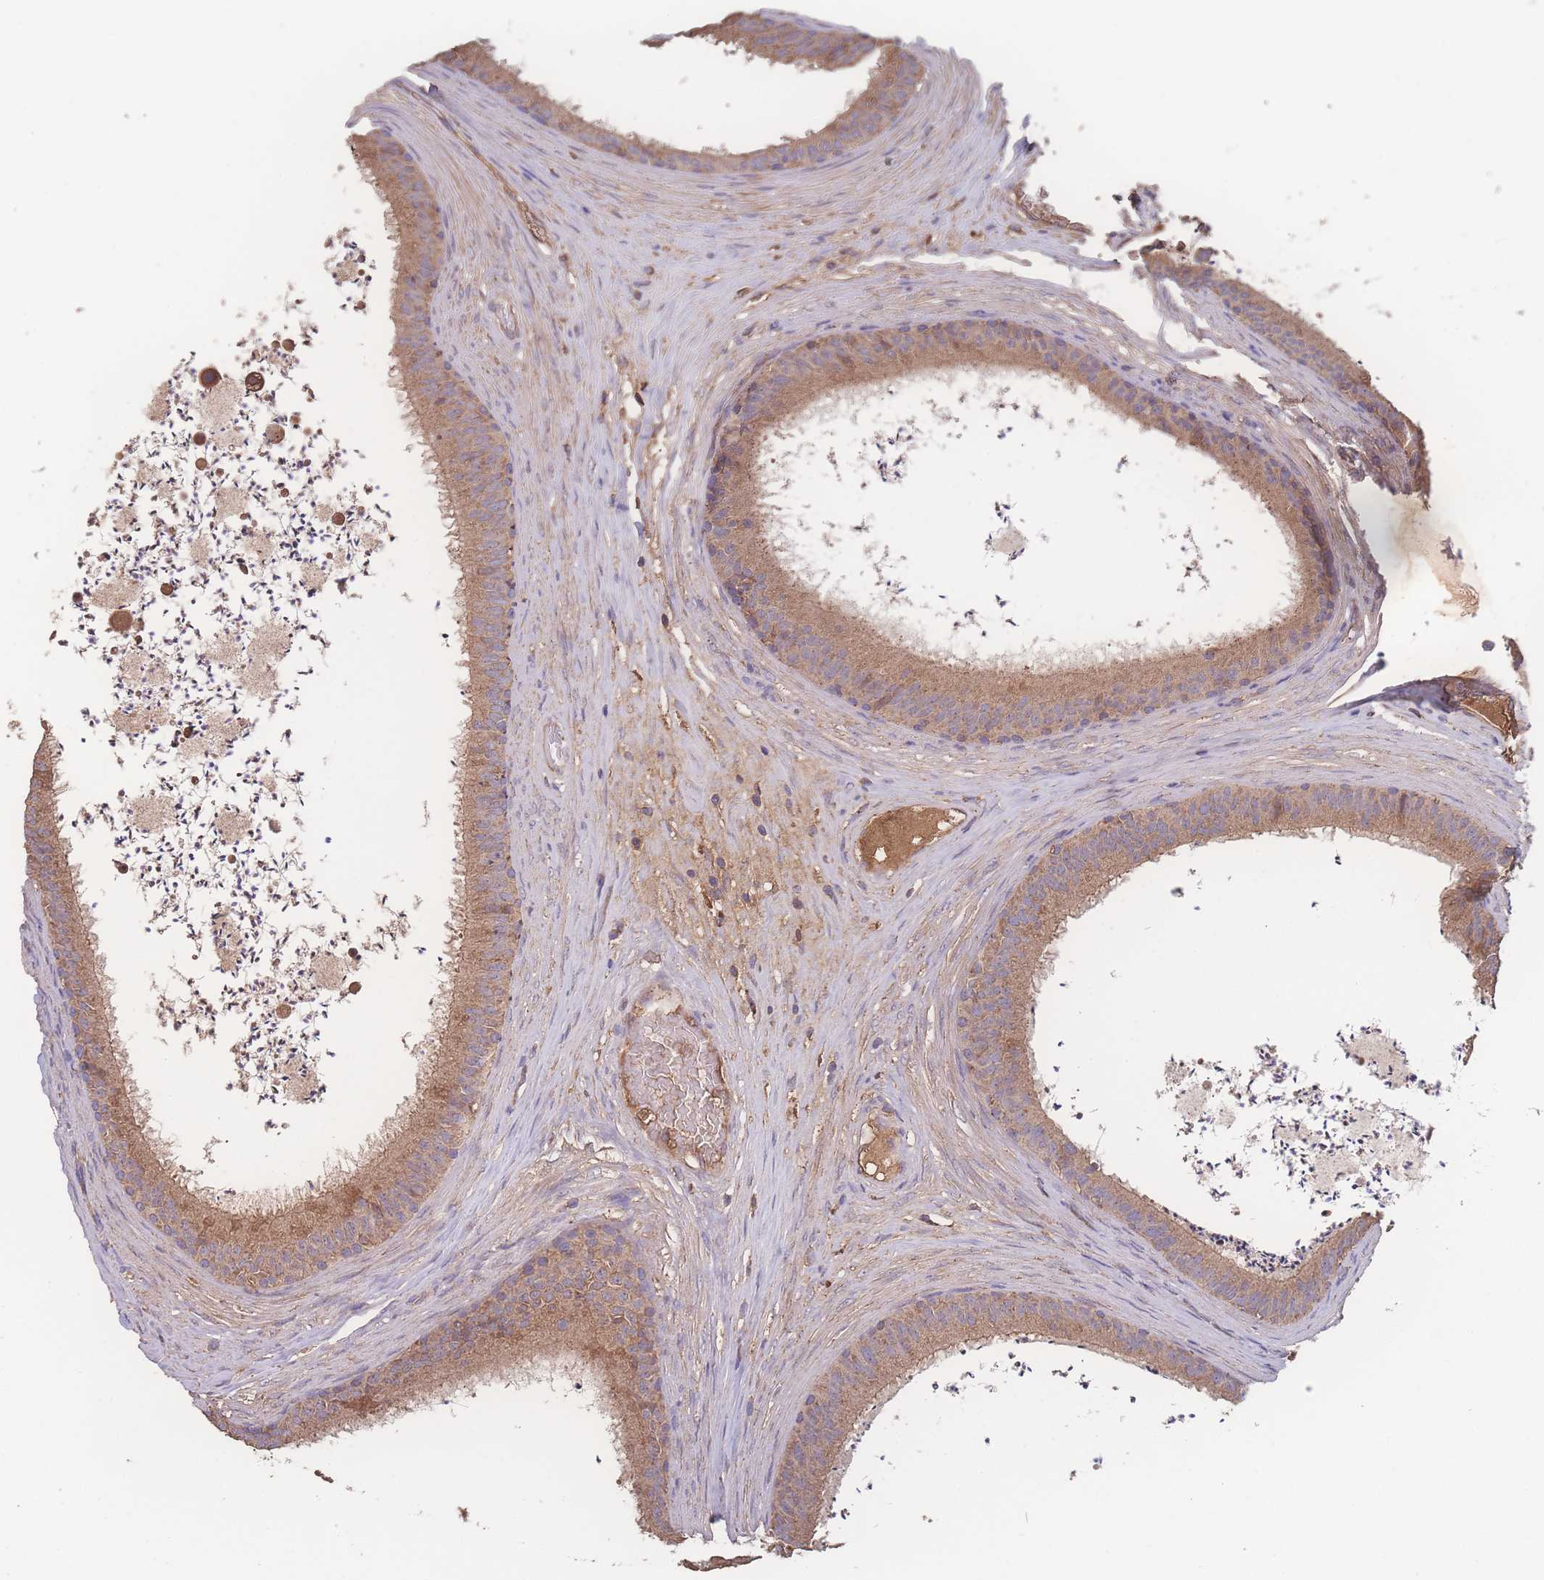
{"staining": {"intensity": "moderate", "quantity": ">75%", "location": "cytoplasmic/membranous"}, "tissue": "epididymis", "cell_type": "Glandular cells", "image_type": "normal", "snomed": [{"axis": "morphology", "description": "Normal tissue, NOS"}, {"axis": "topography", "description": "Testis"}, {"axis": "topography", "description": "Epididymis"}], "caption": "Immunohistochemical staining of unremarkable human epididymis exhibits >75% levels of moderate cytoplasmic/membranous protein positivity in approximately >75% of glandular cells.", "gene": "ATXN10", "patient": {"sex": "male", "age": 41}}